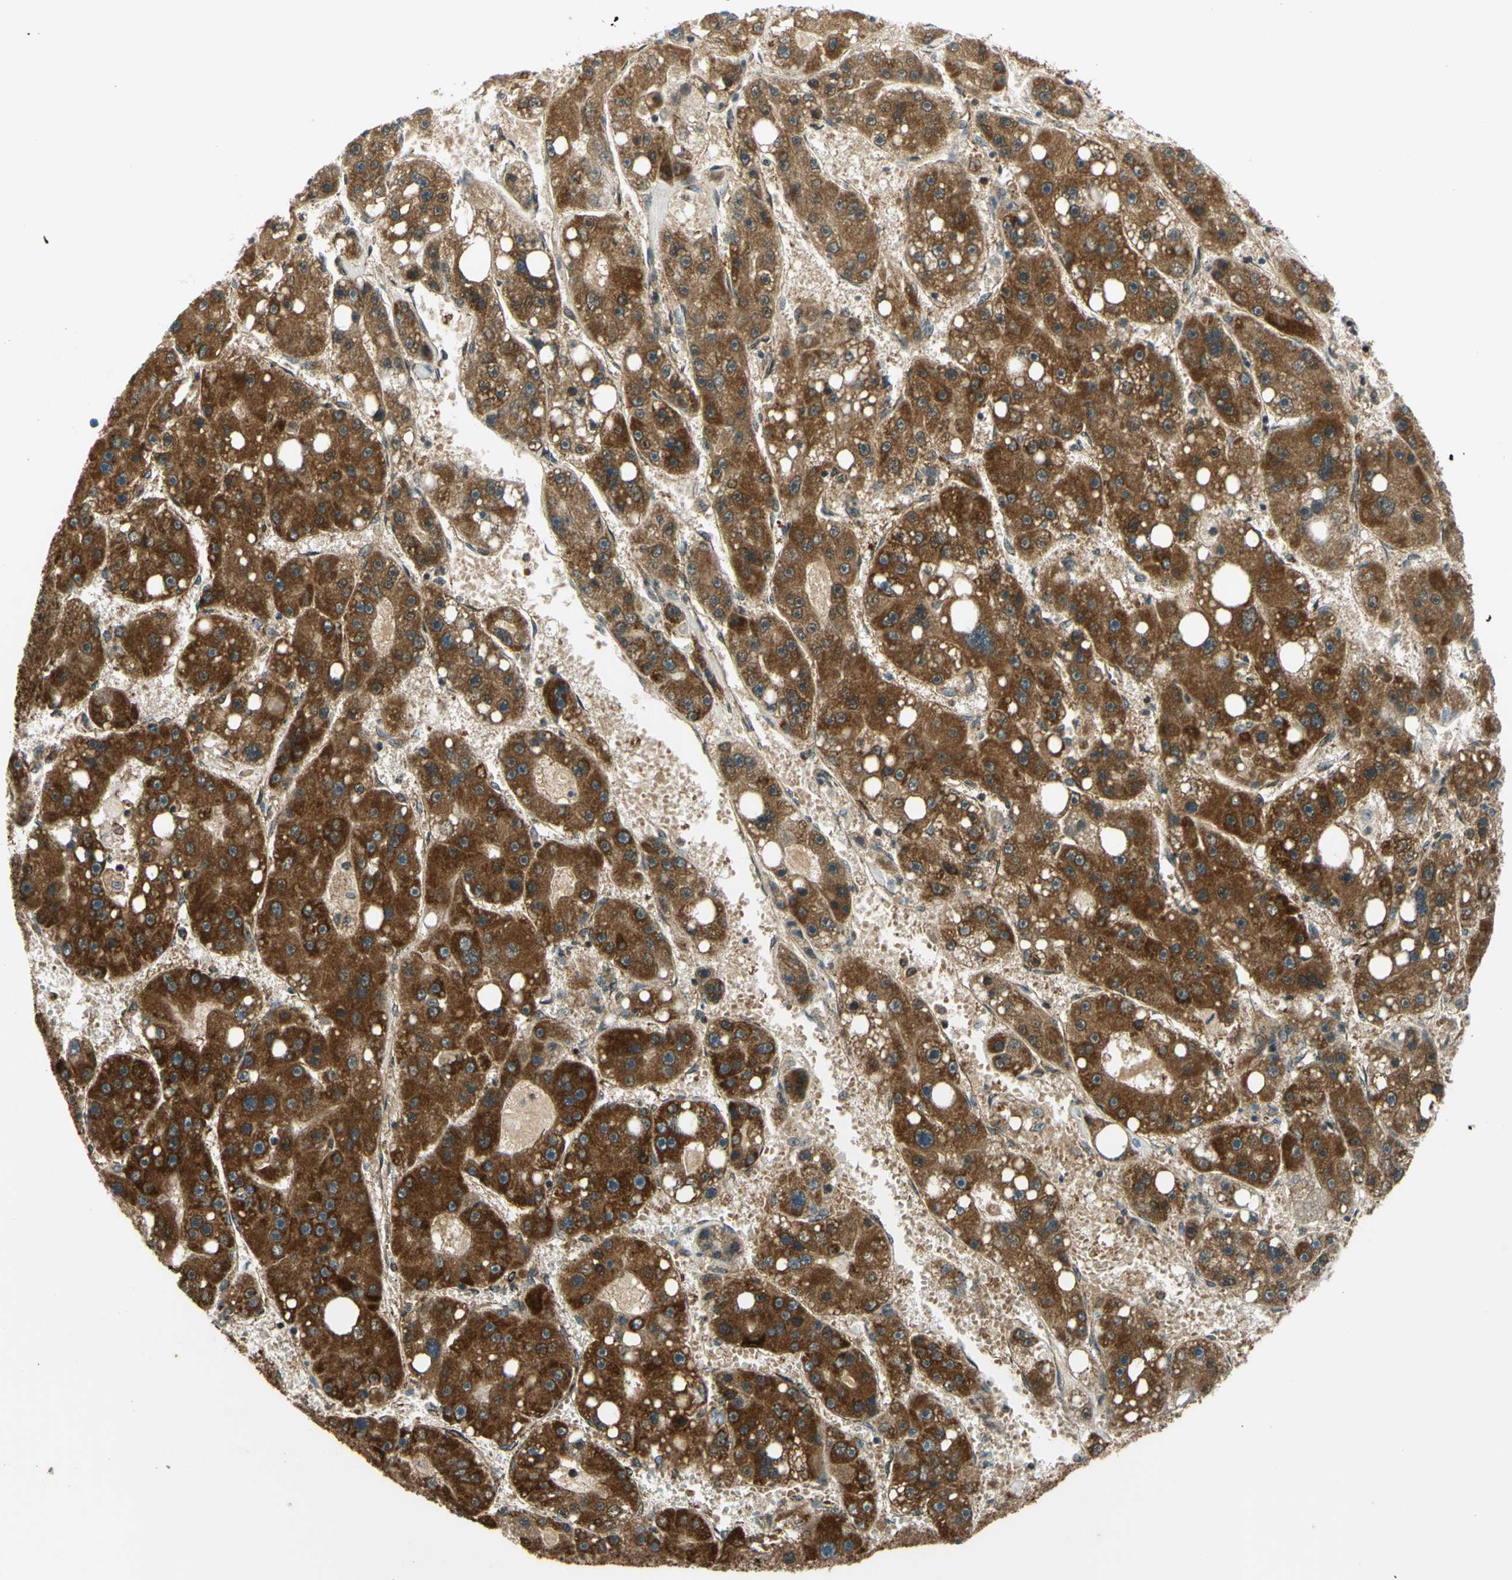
{"staining": {"intensity": "strong", "quantity": ">75%", "location": "cytoplasmic/membranous"}, "tissue": "liver cancer", "cell_type": "Tumor cells", "image_type": "cancer", "snomed": [{"axis": "morphology", "description": "Carcinoma, Hepatocellular, NOS"}, {"axis": "topography", "description": "Liver"}], "caption": "Protein staining of liver hepatocellular carcinoma tissue reveals strong cytoplasmic/membranous staining in approximately >75% of tumor cells.", "gene": "MAVS", "patient": {"sex": "female", "age": 61}}